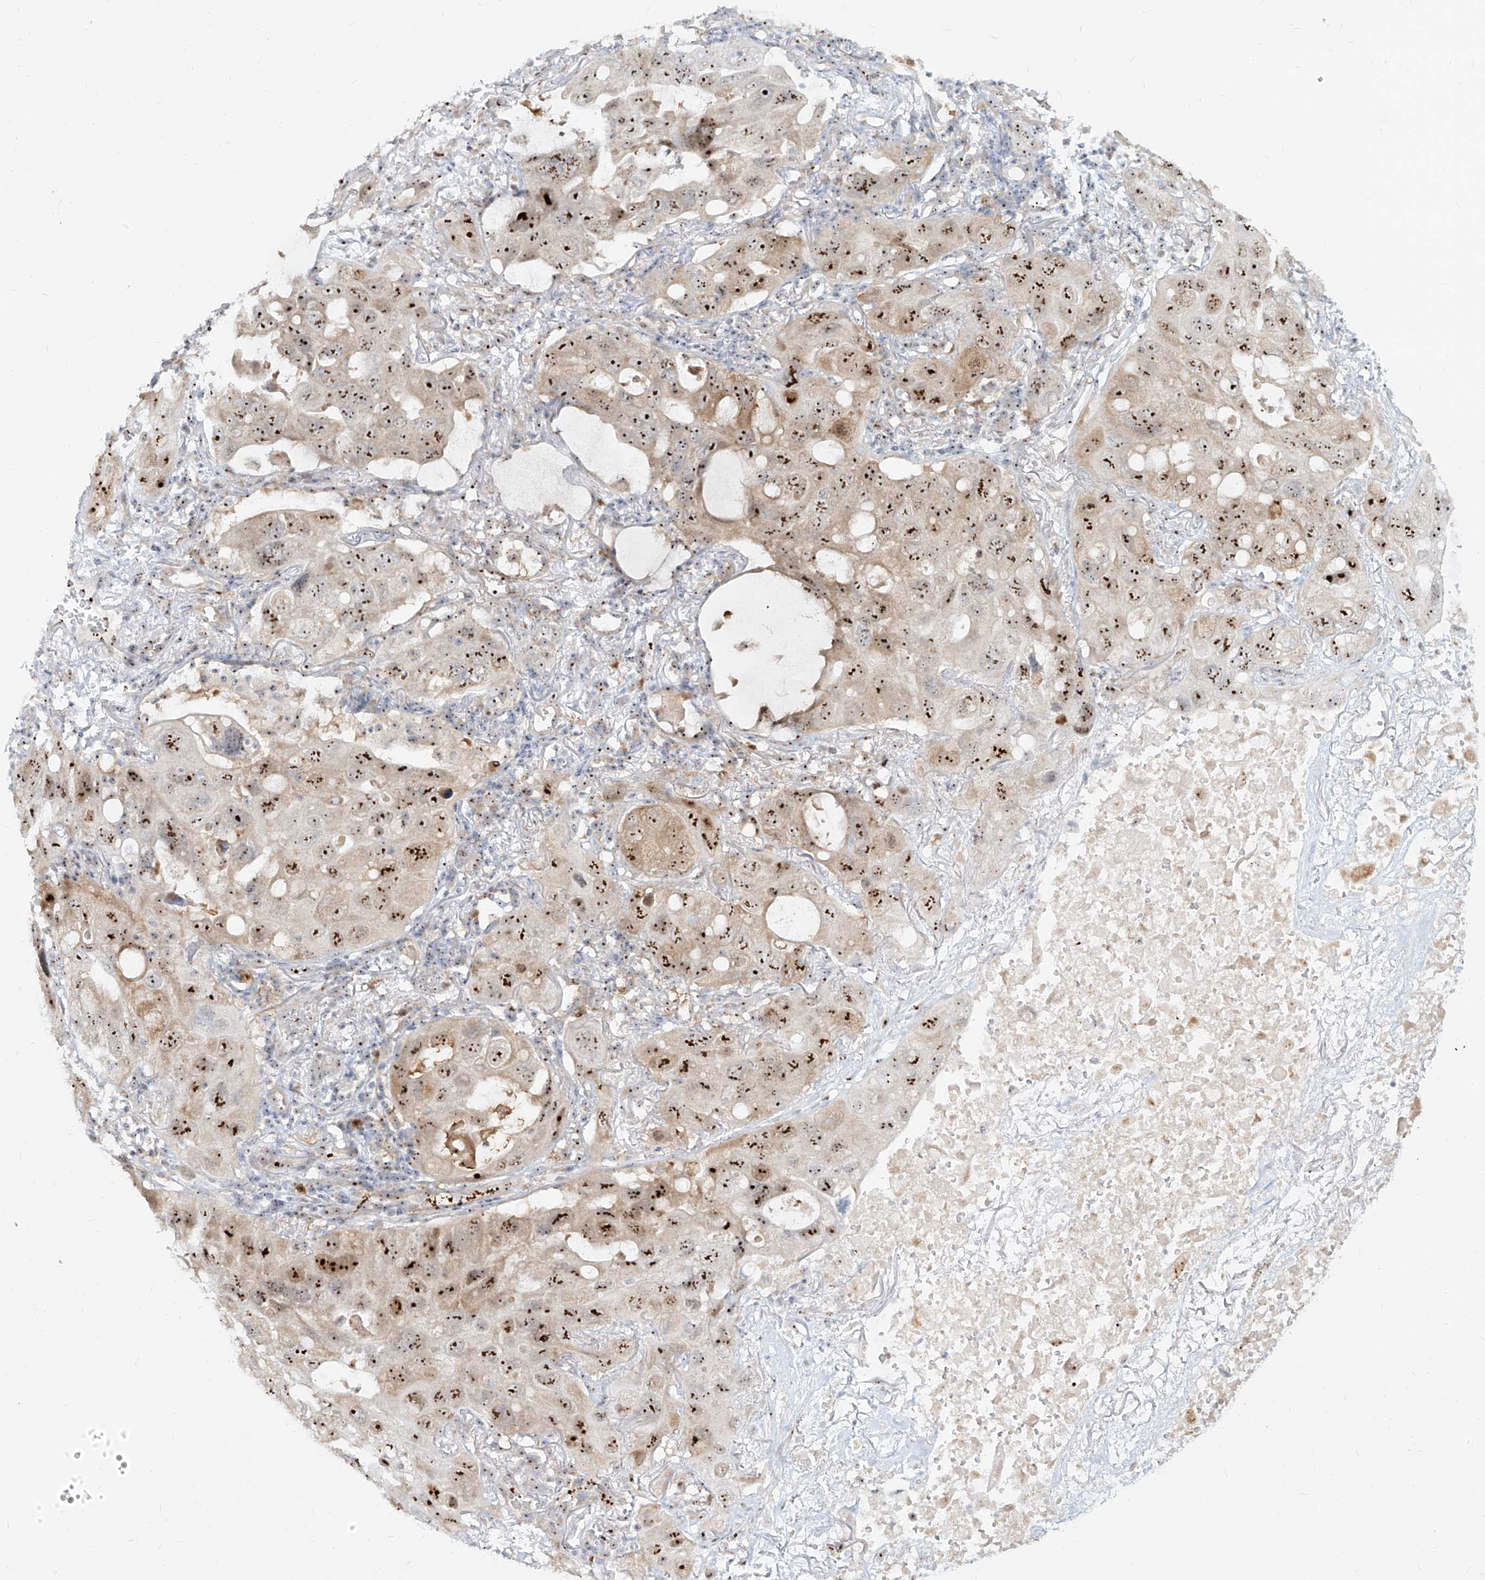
{"staining": {"intensity": "strong", "quantity": ">75%", "location": "nuclear"}, "tissue": "lung cancer", "cell_type": "Tumor cells", "image_type": "cancer", "snomed": [{"axis": "morphology", "description": "Squamous cell carcinoma, NOS"}, {"axis": "topography", "description": "Lung"}], "caption": "An IHC histopathology image of tumor tissue is shown. Protein staining in brown shows strong nuclear positivity in lung cancer within tumor cells. (brown staining indicates protein expression, while blue staining denotes nuclei).", "gene": "BYSL", "patient": {"sex": "female", "age": 73}}